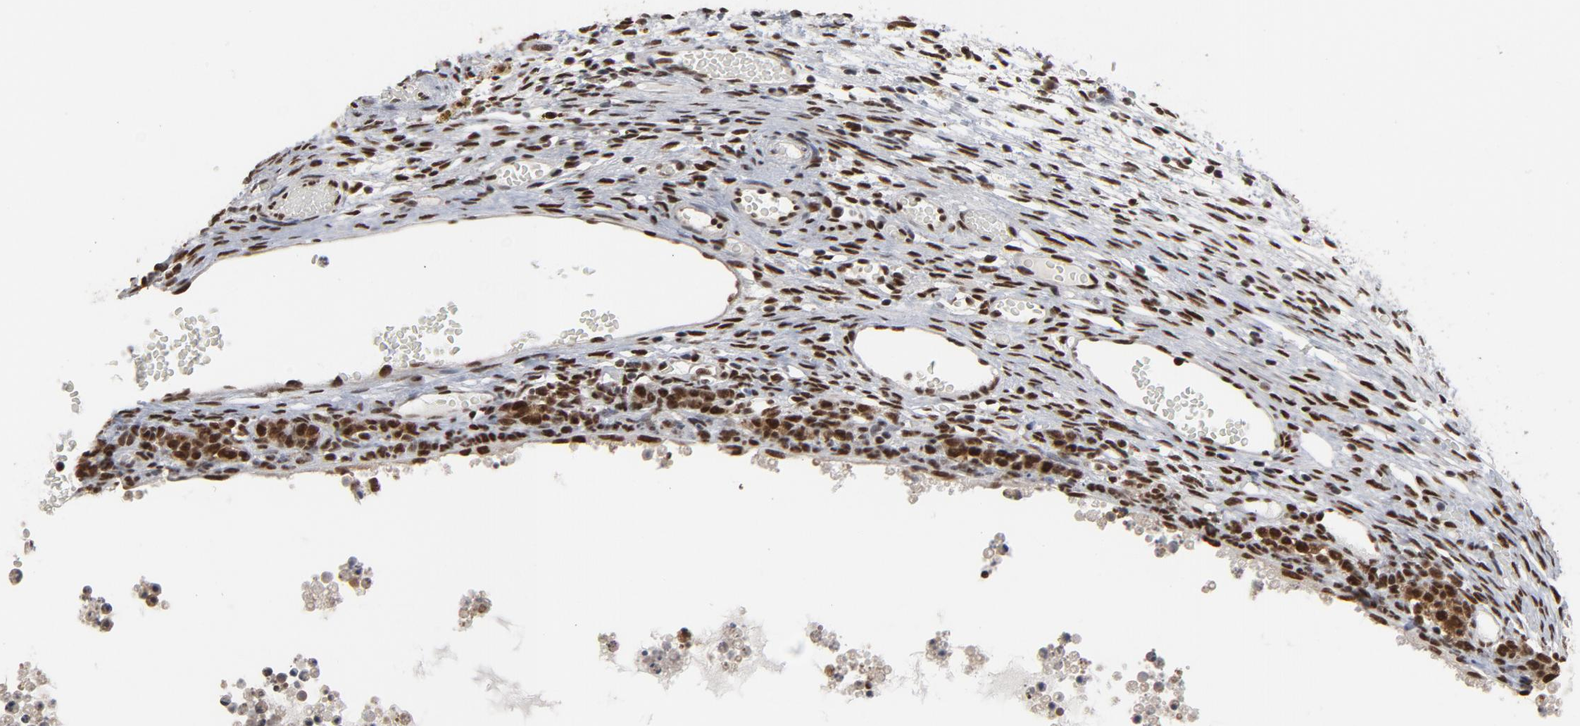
{"staining": {"intensity": "strong", "quantity": ">75%", "location": "nuclear"}, "tissue": "ovary", "cell_type": "Ovarian stroma cells", "image_type": "normal", "snomed": [{"axis": "morphology", "description": "Normal tissue, NOS"}, {"axis": "topography", "description": "Ovary"}], "caption": "Benign ovary demonstrates strong nuclear expression in about >75% of ovarian stroma cells.", "gene": "MRE11", "patient": {"sex": "female", "age": 35}}